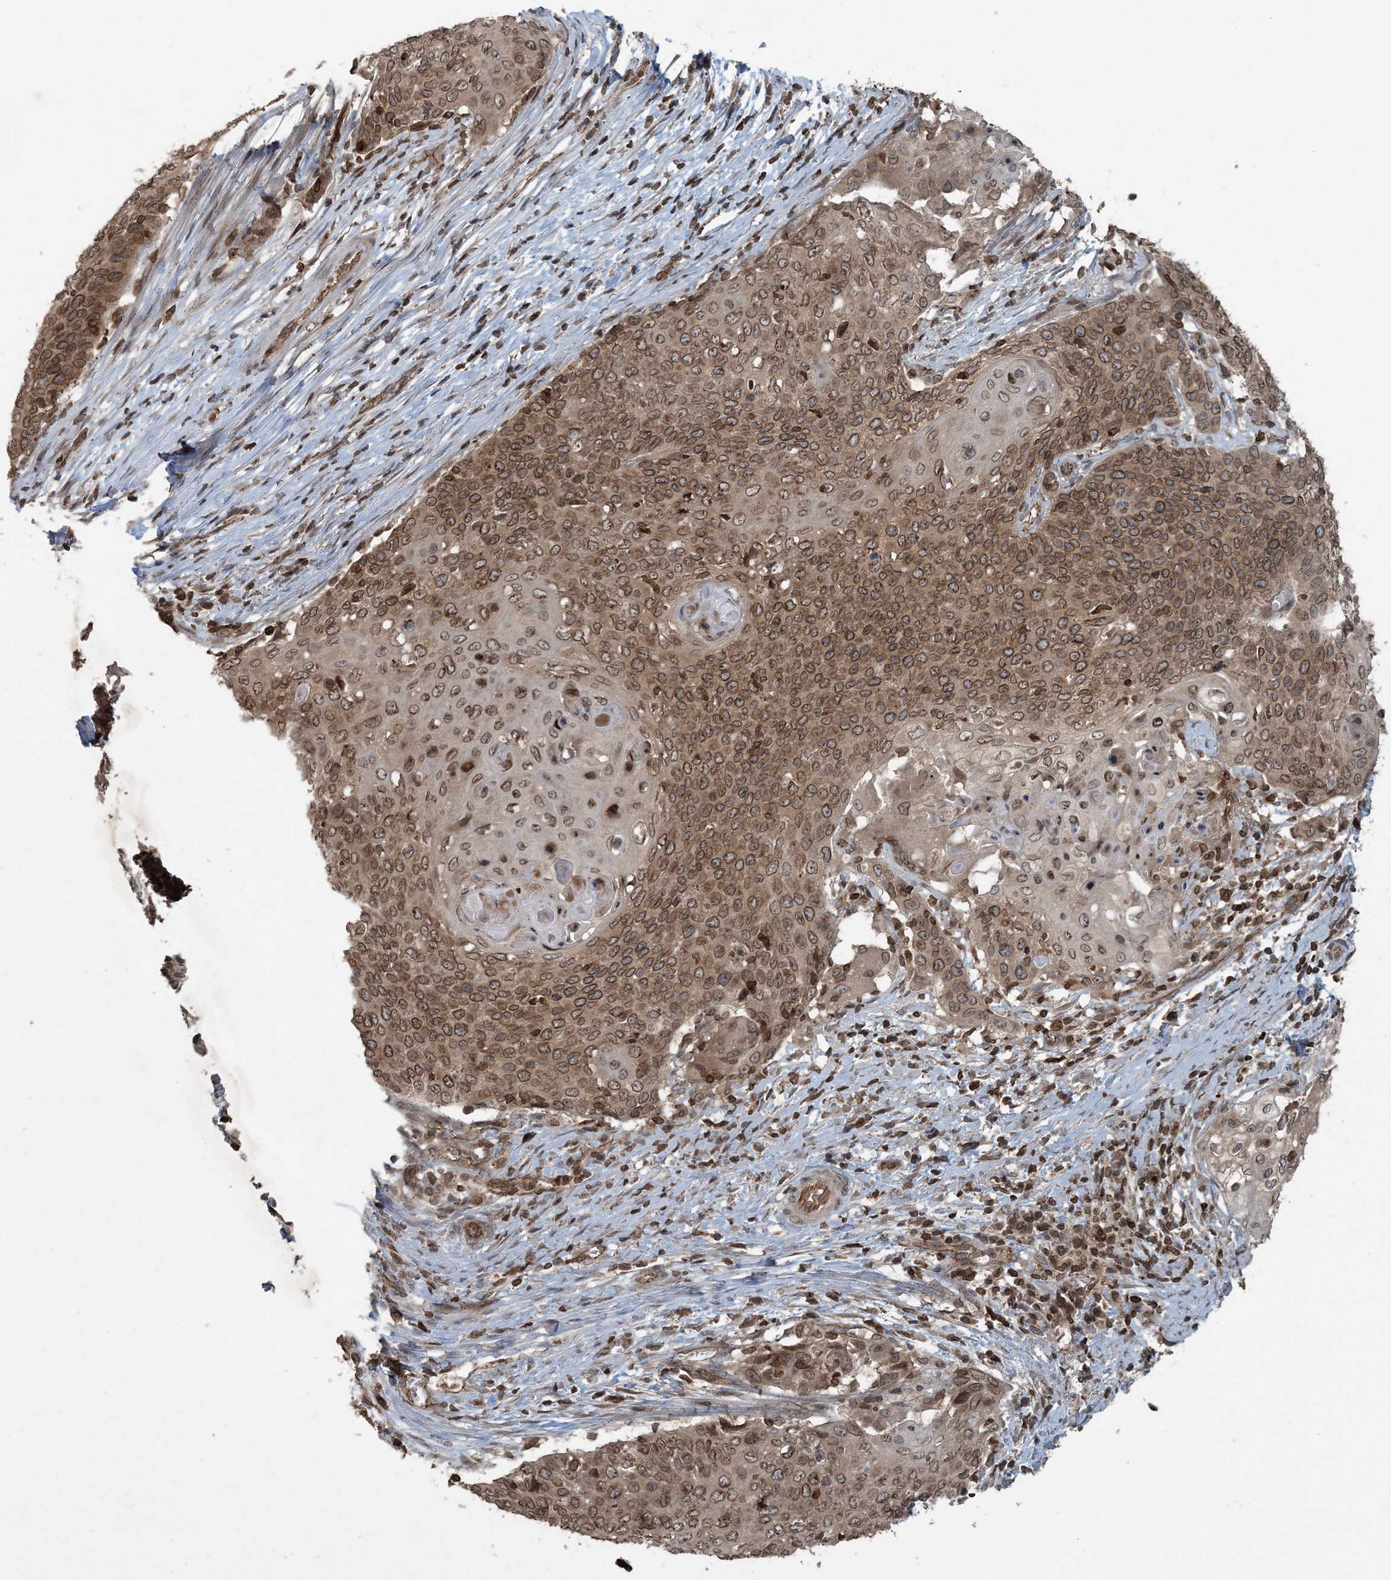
{"staining": {"intensity": "moderate", "quantity": ">75%", "location": "cytoplasmic/membranous,nuclear"}, "tissue": "cervical cancer", "cell_type": "Tumor cells", "image_type": "cancer", "snomed": [{"axis": "morphology", "description": "Squamous cell carcinoma, NOS"}, {"axis": "topography", "description": "Cervix"}], "caption": "Moderate cytoplasmic/membranous and nuclear staining is seen in approximately >75% of tumor cells in squamous cell carcinoma (cervical).", "gene": "ZFAND2B", "patient": {"sex": "female", "age": 39}}